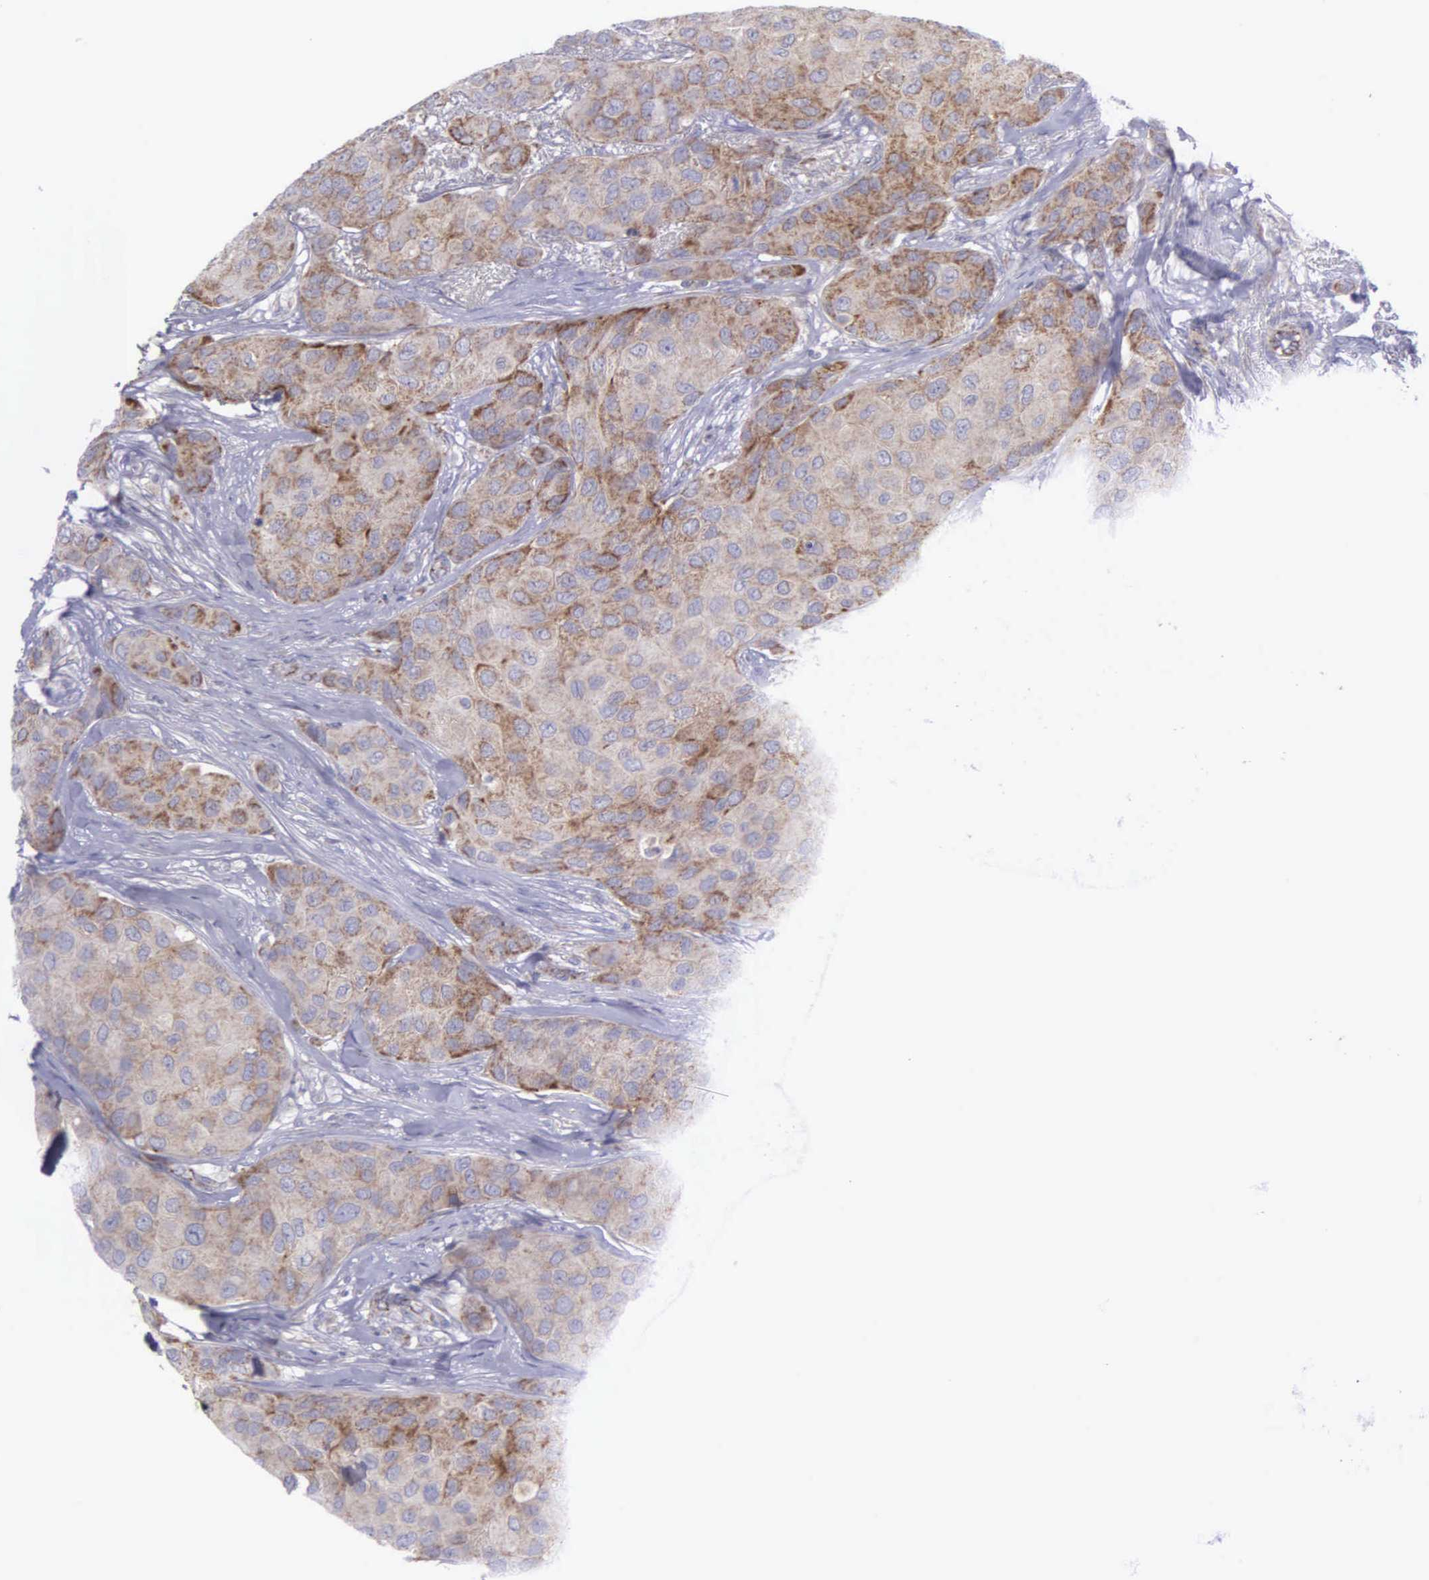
{"staining": {"intensity": "moderate", "quantity": ">75%", "location": "cytoplasmic/membranous"}, "tissue": "breast cancer", "cell_type": "Tumor cells", "image_type": "cancer", "snomed": [{"axis": "morphology", "description": "Duct carcinoma"}, {"axis": "topography", "description": "Breast"}], "caption": "Protein analysis of breast cancer tissue exhibits moderate cytoplasmic/membranous staining in about >75% of tumor cells. (brown staining indicates protein expression, while blue staining denotes nuclei).", "gene": "SYNJ2BP", "patient": {"sex": "female", "age": 68}}